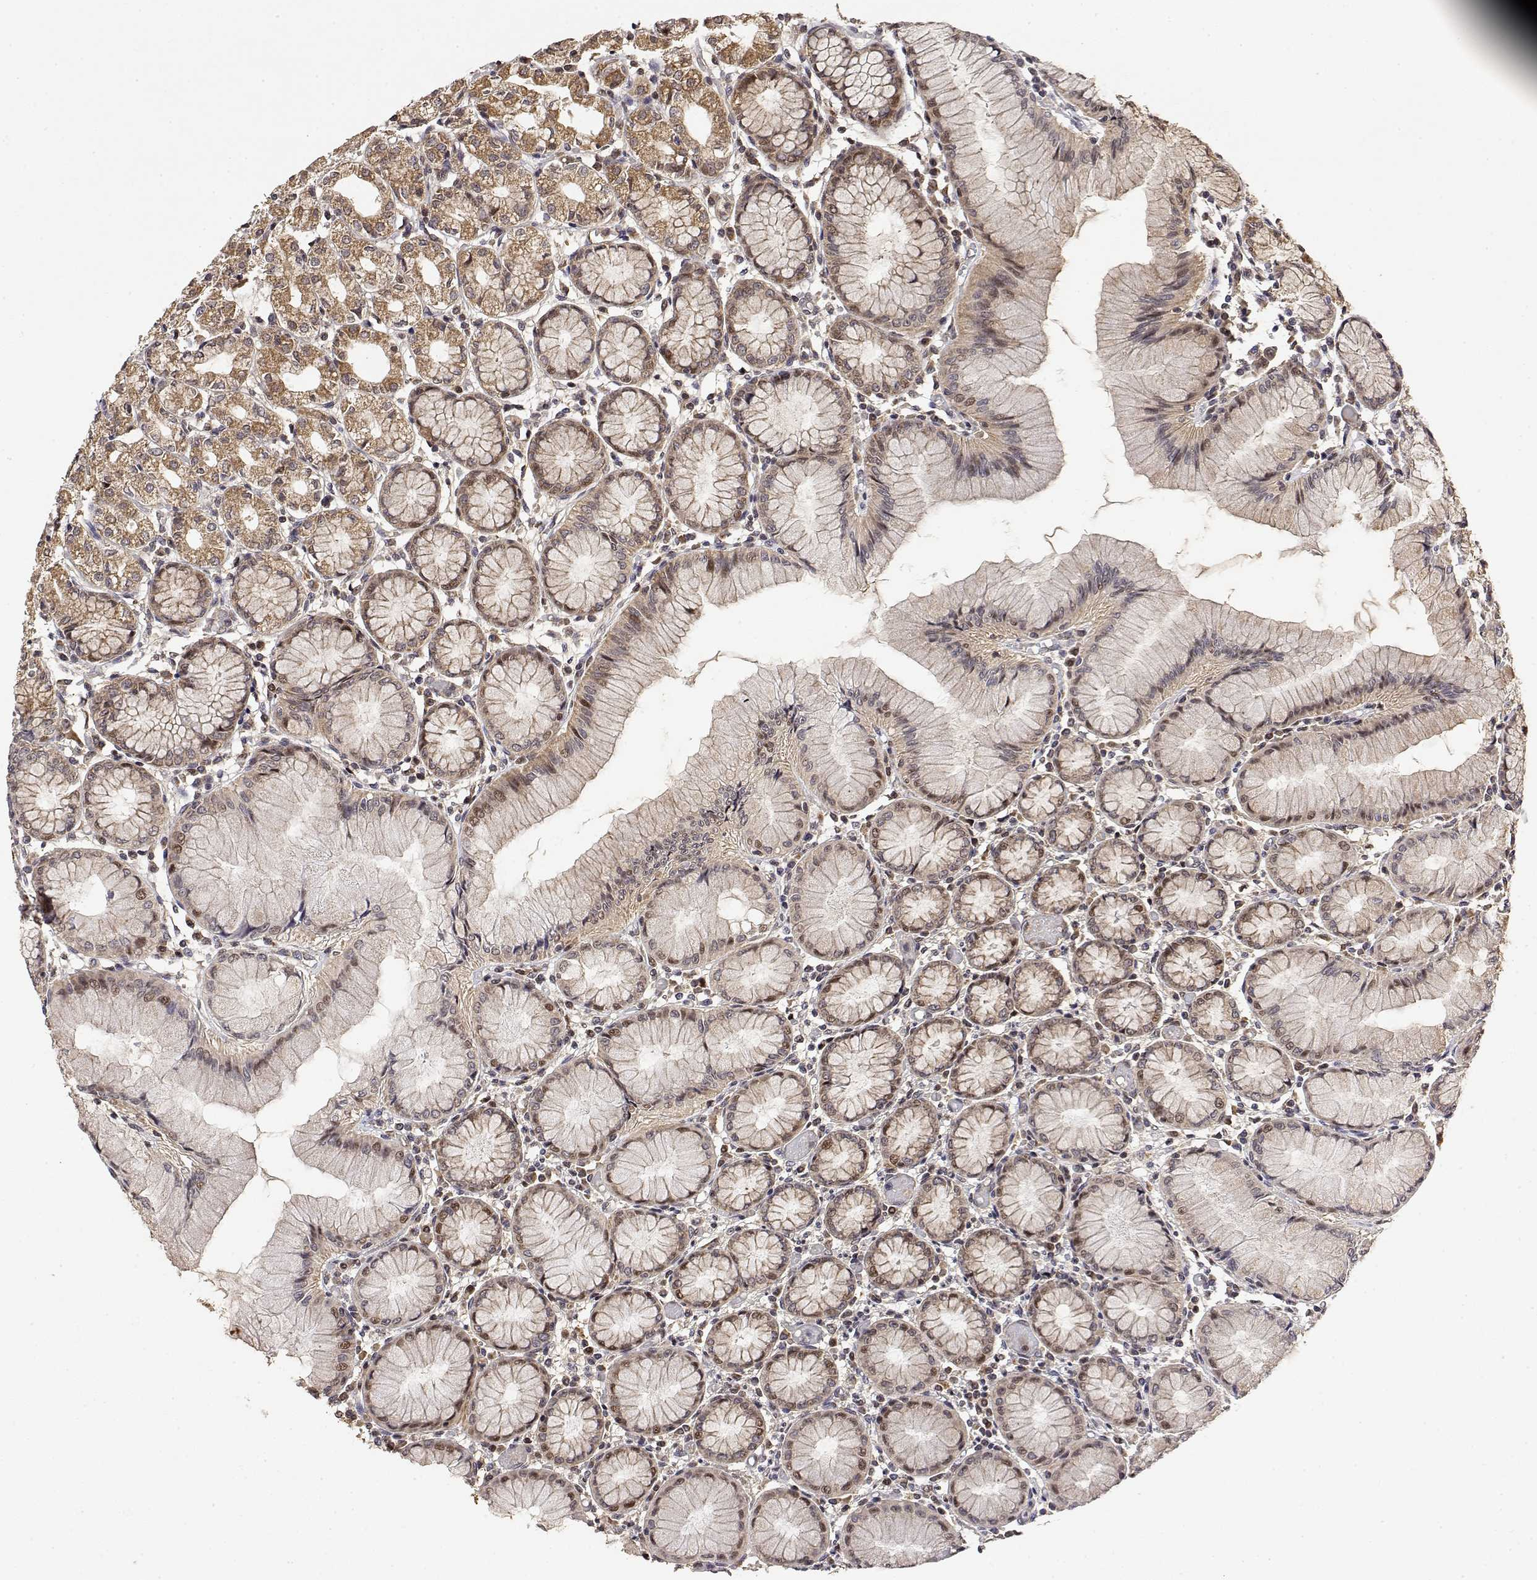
{"staining": {"intensity": "moderate", "quantity": ">75%", "location": "cytoplasmic/membranous"}, "tissue": "stomach", "cell_type": "Glandular cells", "image_type": "normal", "snomed": [{"axis": "morphology", "description": "Normal tissue, NOS"}, {"axis": "topography", "description": "Stomach"}], "caption": "Approximately >75% of glandular cells in benign human stomach show moderate cytoplasmic/membranous protein positivity as visualized by brown immunohistochemical staining.", "gene": "GADD45GIP1", "patient": {"sex": "female", "age": 57}}